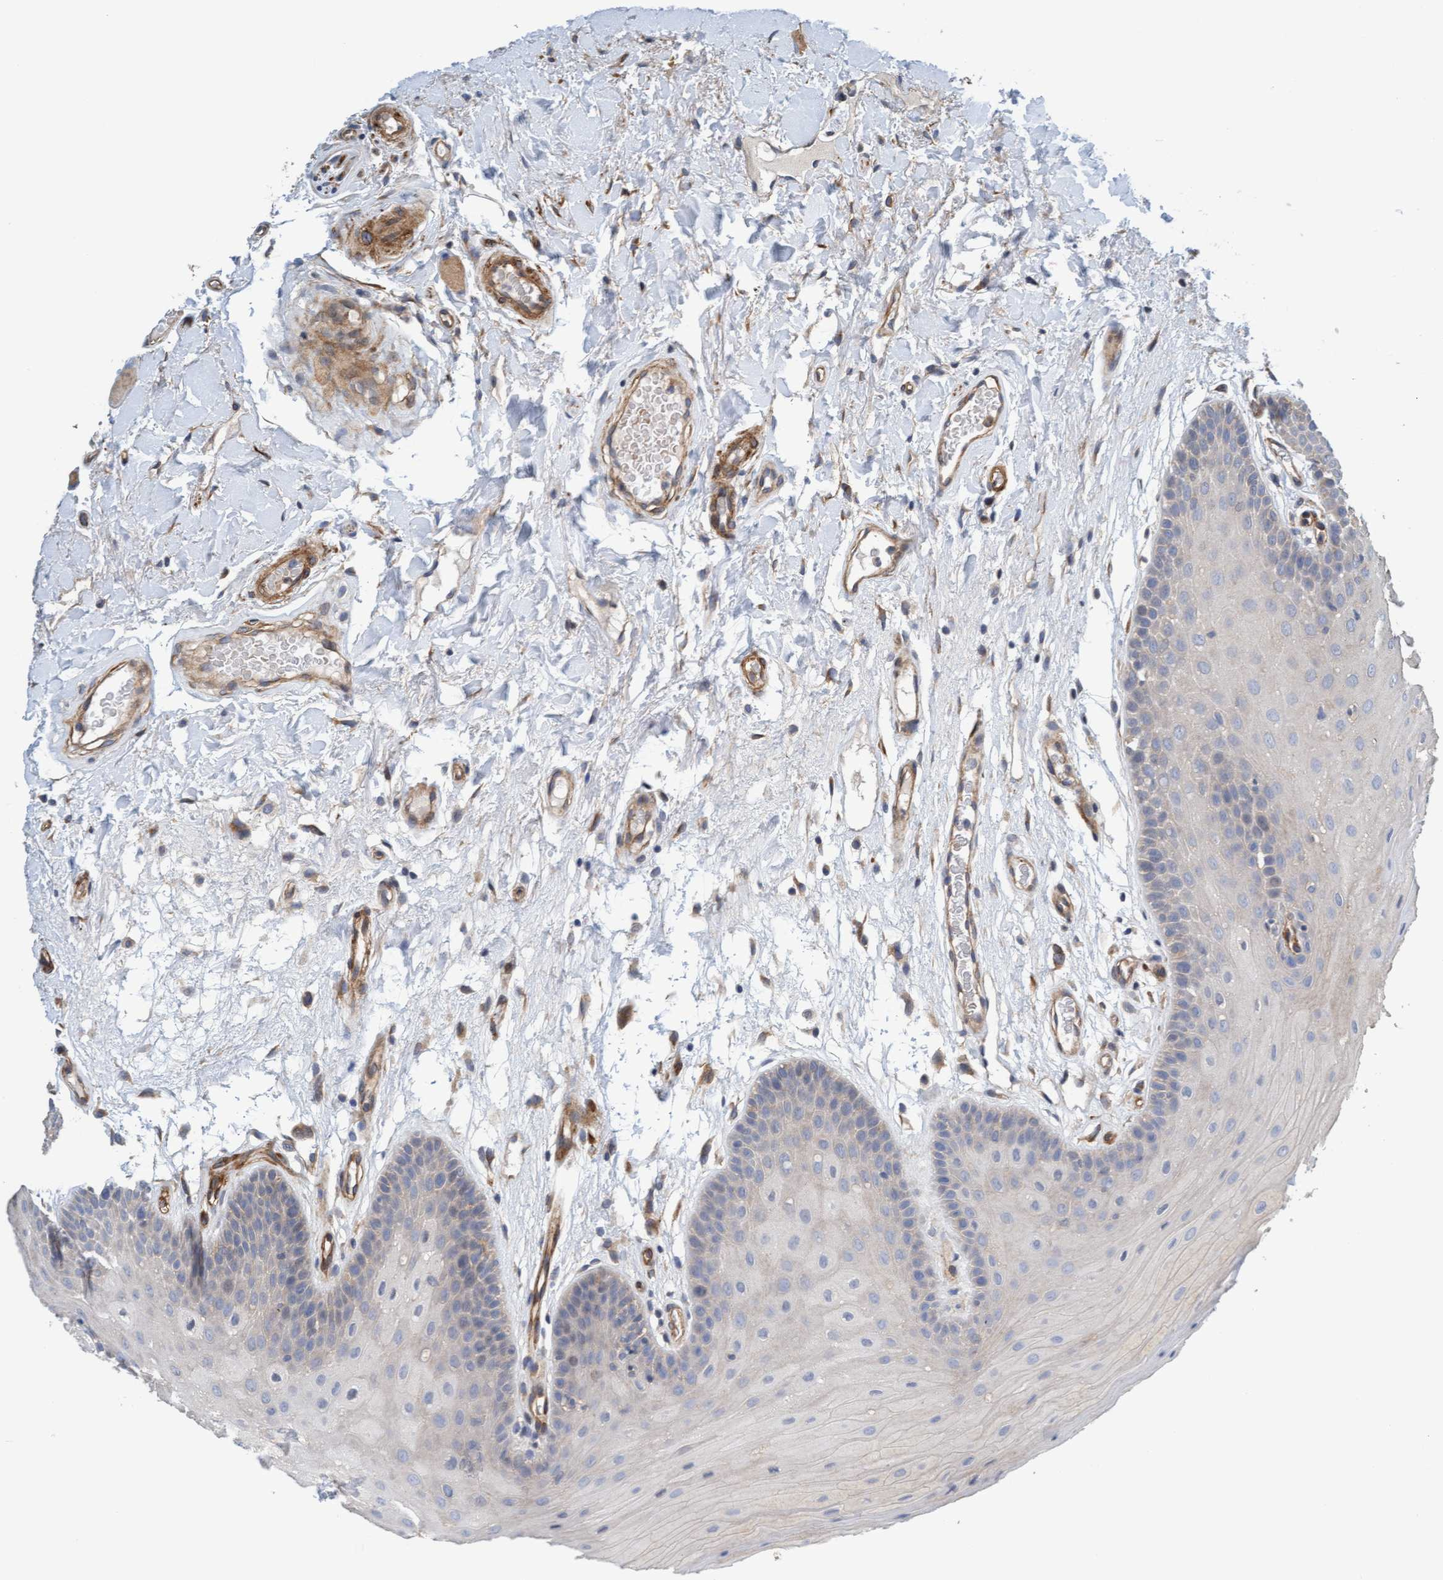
{"staining": {"intensity": "negative", "quantity": "none", "location": "none"}, "tissue": "oral mucosa", "cell_type": "Squamous epithelial cells", "image_type": "normal", "snomed": [{"axis": "morphology", "description": "Normal tissue, NOS"}, {"axis": "morphology", "description": "Squamous cell carcinoma, NOS"}, {"axis": "topography", "description": "Oral tissue"}, {"axis": "topography", "description": "Head-Neck"}], "caption": "The image exhibits no significant staining in squamous epithelial cells of oral mucosa.", "gene": "FMNL3", "patient": {"sex": "male", "age": 71}}